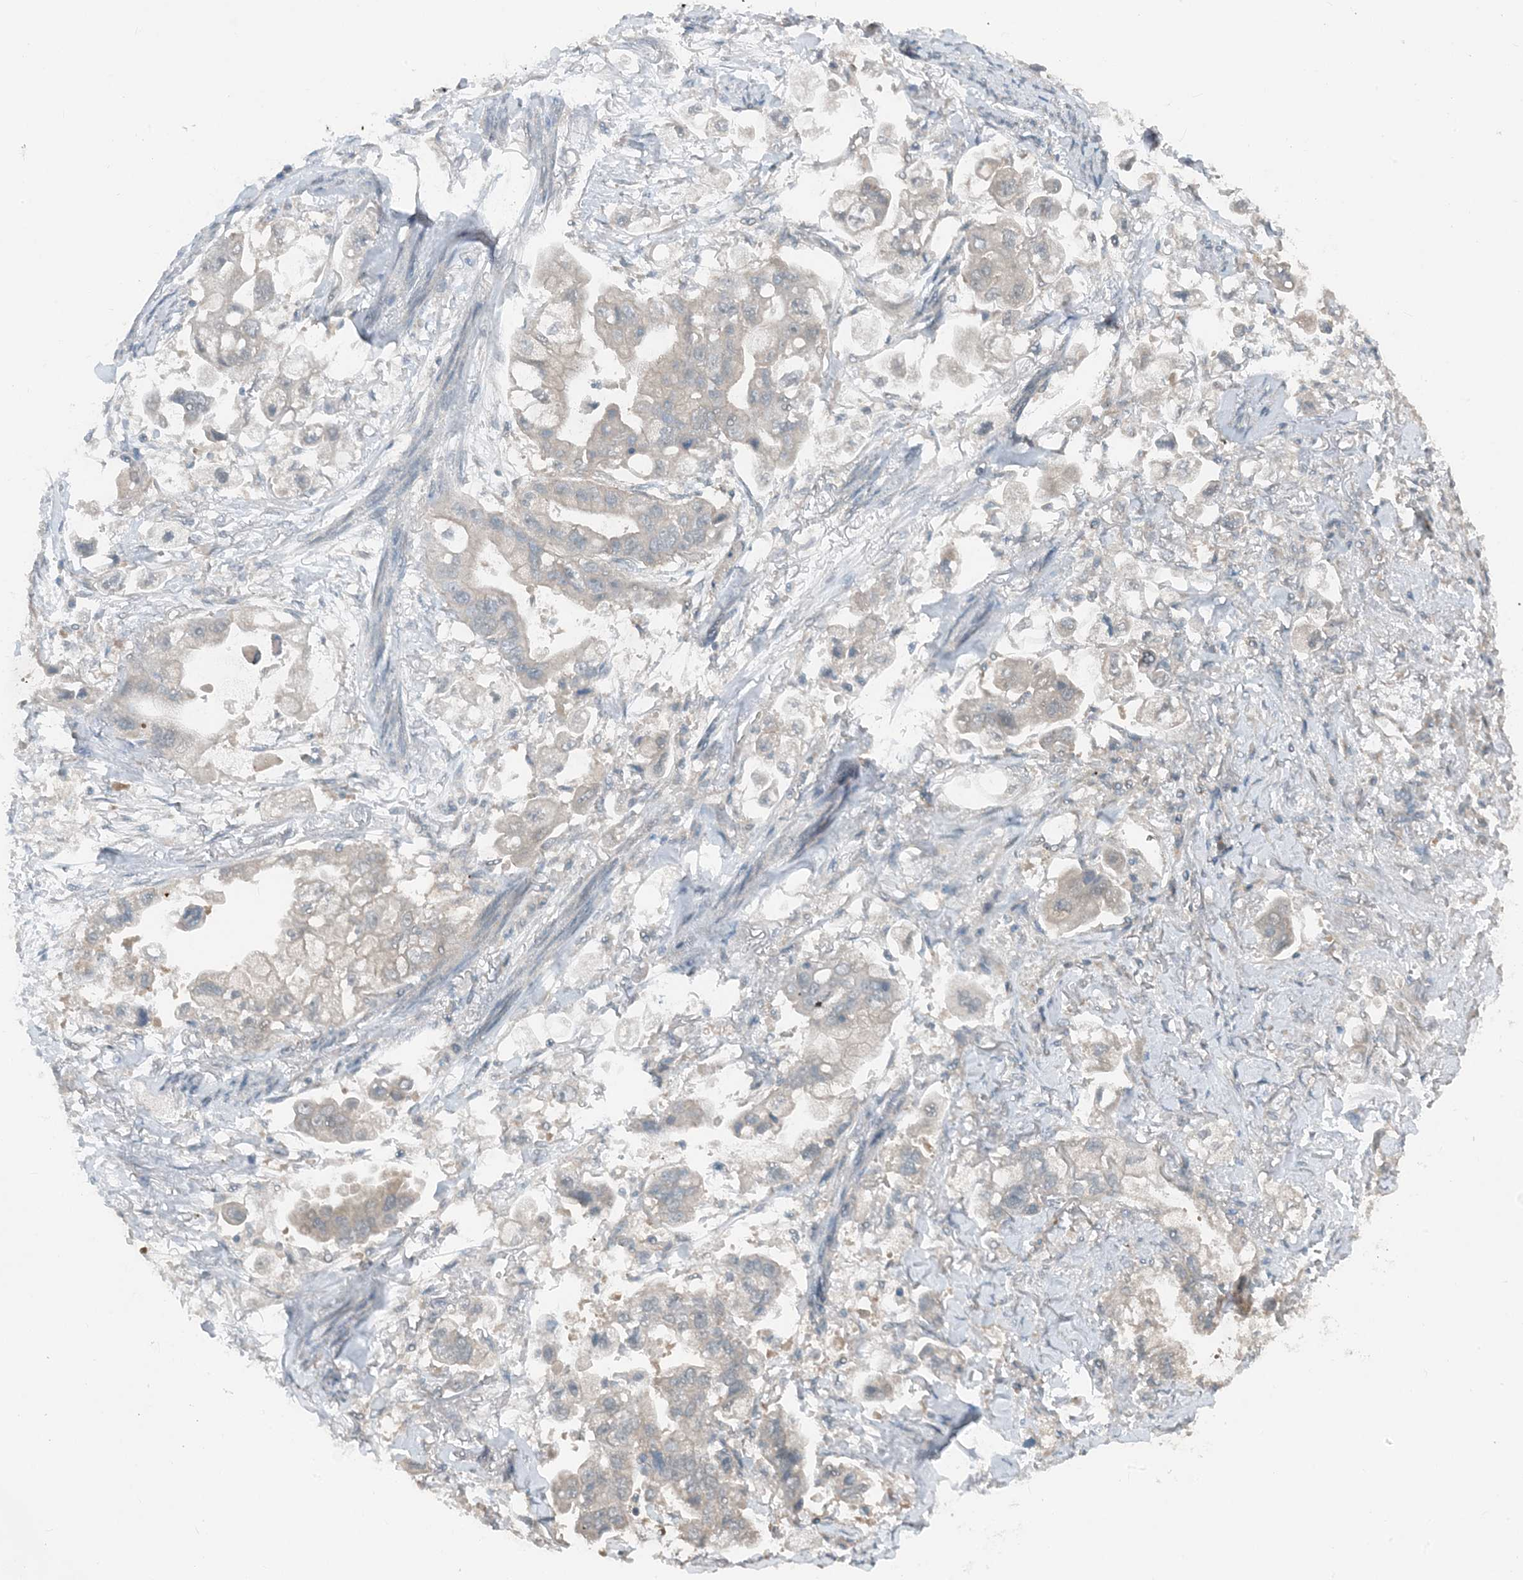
{"staining": {"intensity": "weak", "quantity": "25%-75%", "location": "cytoplasmic/membranous"}, "tissue": "stomach cancer", "cell_type": "Tumor cells", "image_type": "cancer", "snomed": [{"axis": "morphology", "description": "Adenocarcinoma, NOS"}, {"axis": "topography", "description": "Stomach"}], "caption": "Stomach adenocarcinoma stained with a brown dye reveals weak cytoplasmic/membranous positive staining in about 25%-75% of tumor cells.", "gene": "MITD1", "patient": {"sex": "male", "age": 62}}